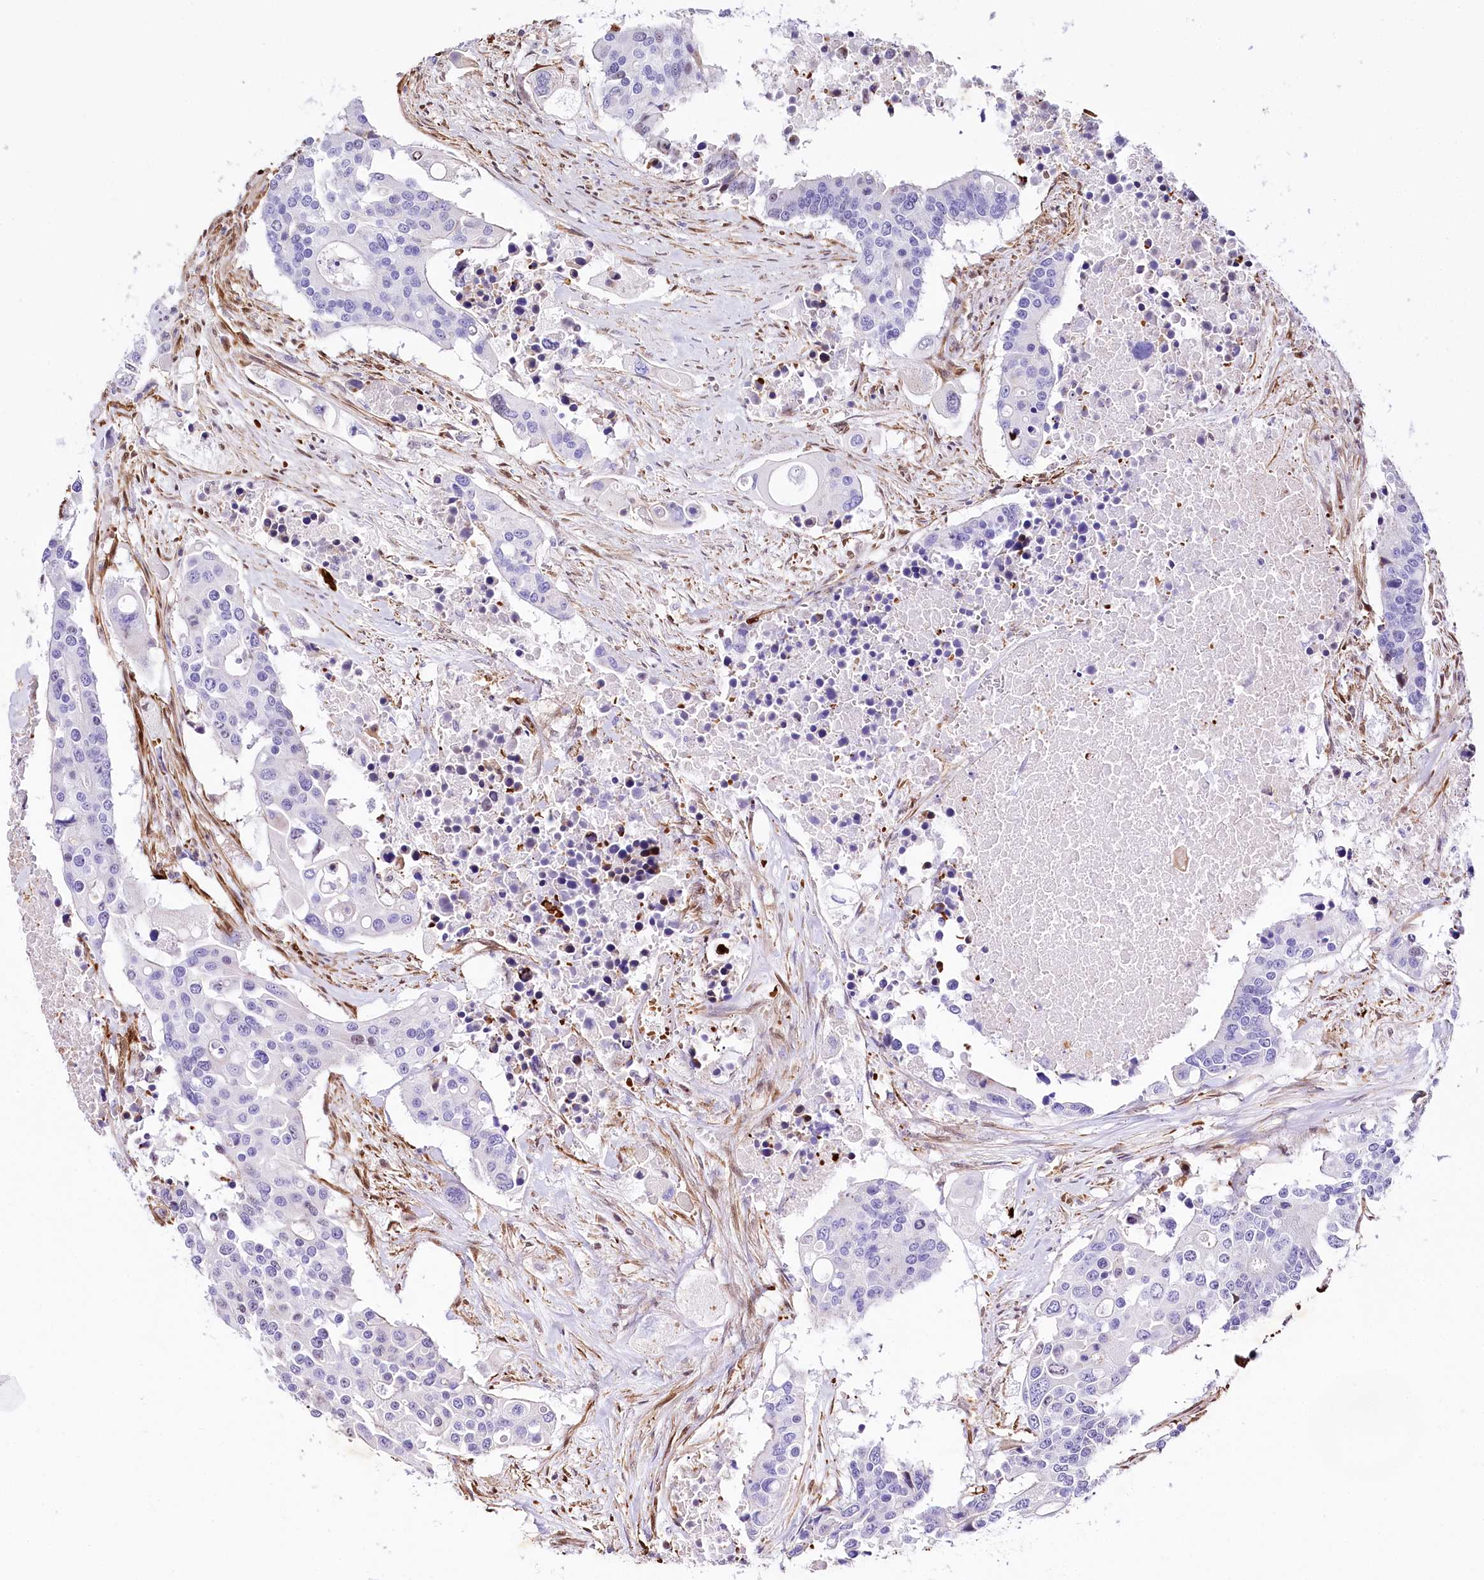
{"staining": {"intensity": "moderate", "quantity": "<25%", "location": "nuclear"}, "tissue": "colorectal cancer", "cell_type": "Tumor cells", "image_type": "cancer", "snomed": [{"axis": "morphology", "description": "Adenocarcinoma, NOS"}, {"axis": "topography", "description": "Colon"}], "caption": "Colorectal adenocarcinoma stained for a protein (brown) exhibits moderate nuclear positive expression in about <25% of tumor cells.", "gene": "PTMS", "patient": {"sex": "male", "age": 77}}